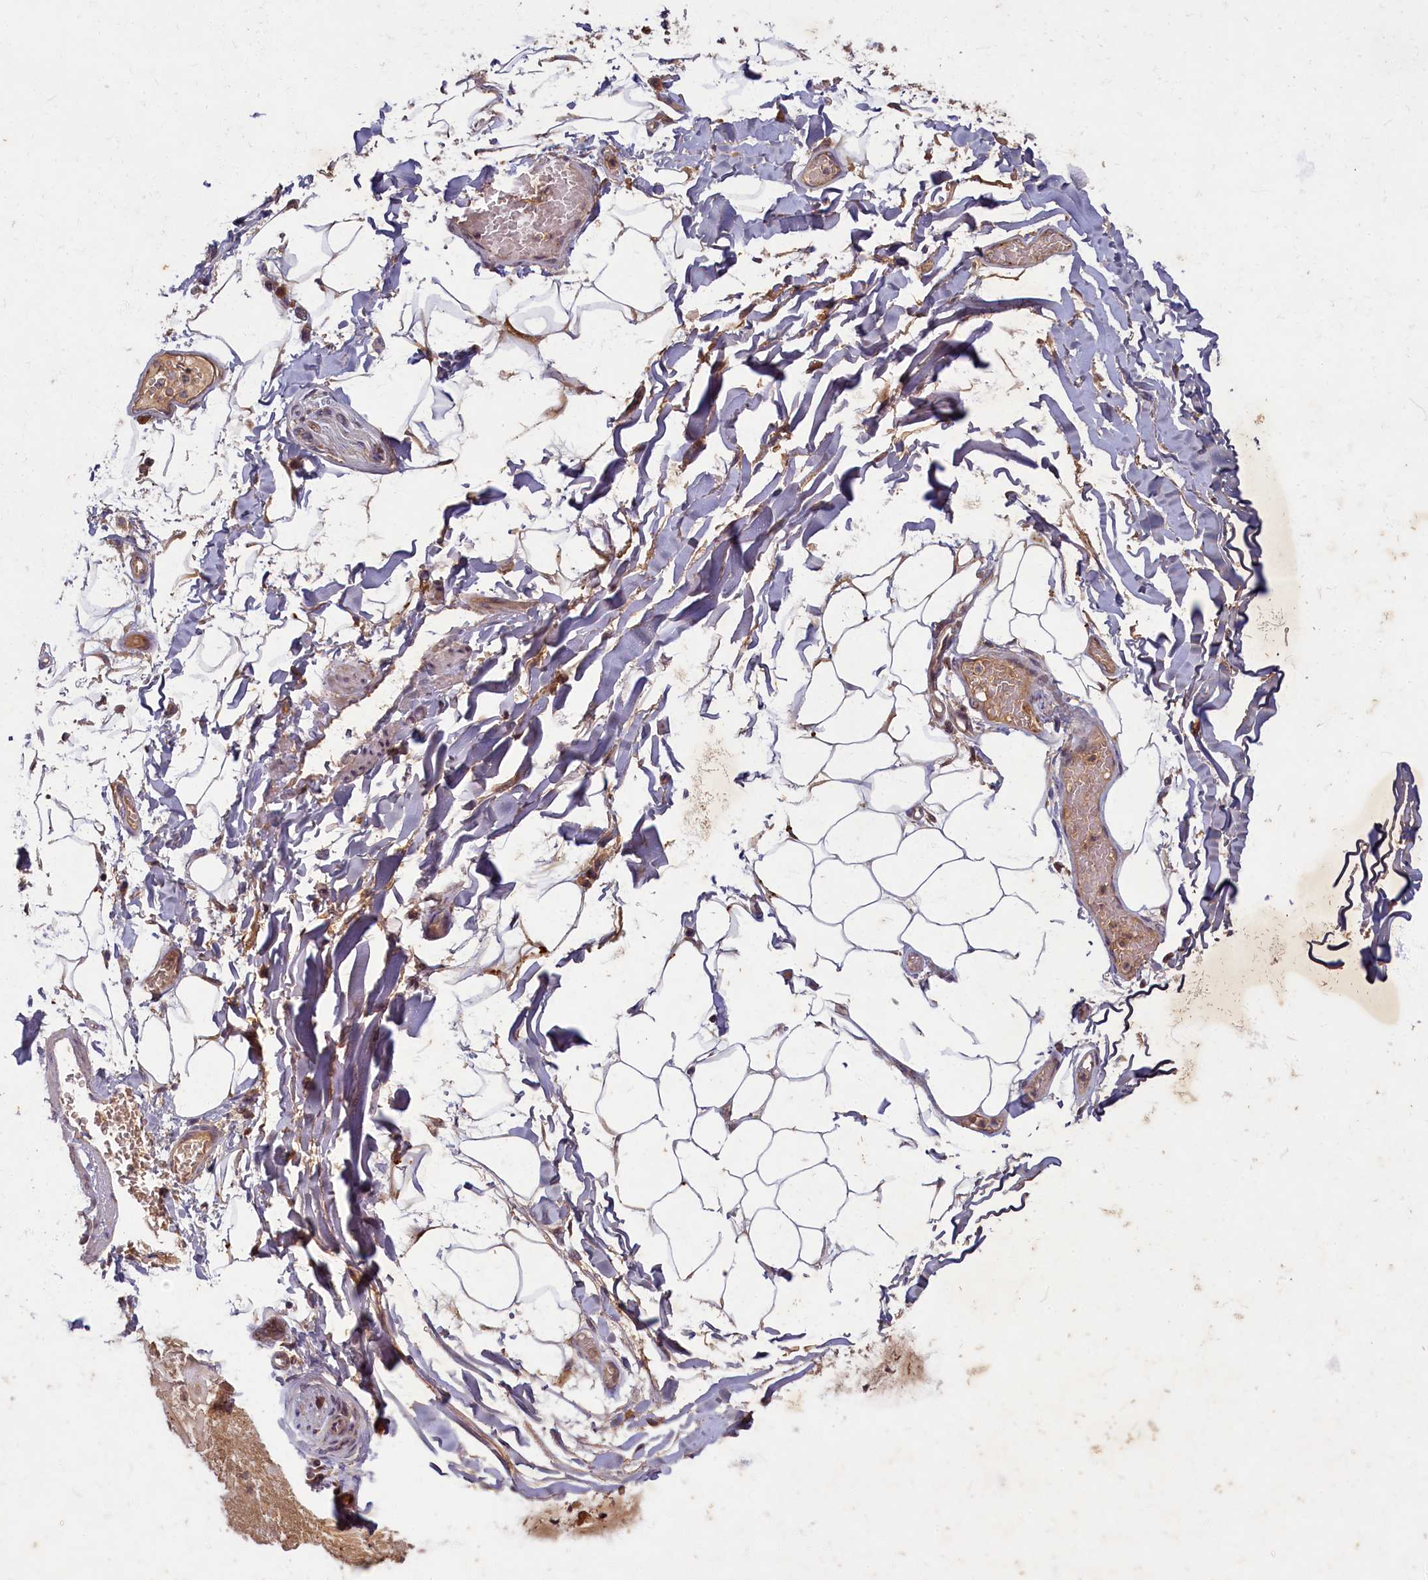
{"staining": {"intensity": "weak", "quantity": "<25%", "location": "cytoplasmic/membranous"}, "tissue": "adipose tissue", "cell_type": "Adipocytes", "image_type": "normal", "snomed": [{"axis": "morphology", "description": "Normal tissue, NOS"}, {"axis": "topography", "description": "Lymph node"}, {"axis": "topography", "description": "Cartilage tissue"}, {"axis": "topography", "description": "Bronchus"}], "caption": "Immunohistochemistry (IHC) micrograph of normal adipose tissue: adipose tissue stained with DAB exhibits no significant protein positivity in adipocytes.", "gene": "BICD1", "patient": {"sex": "male", "age": 63}}